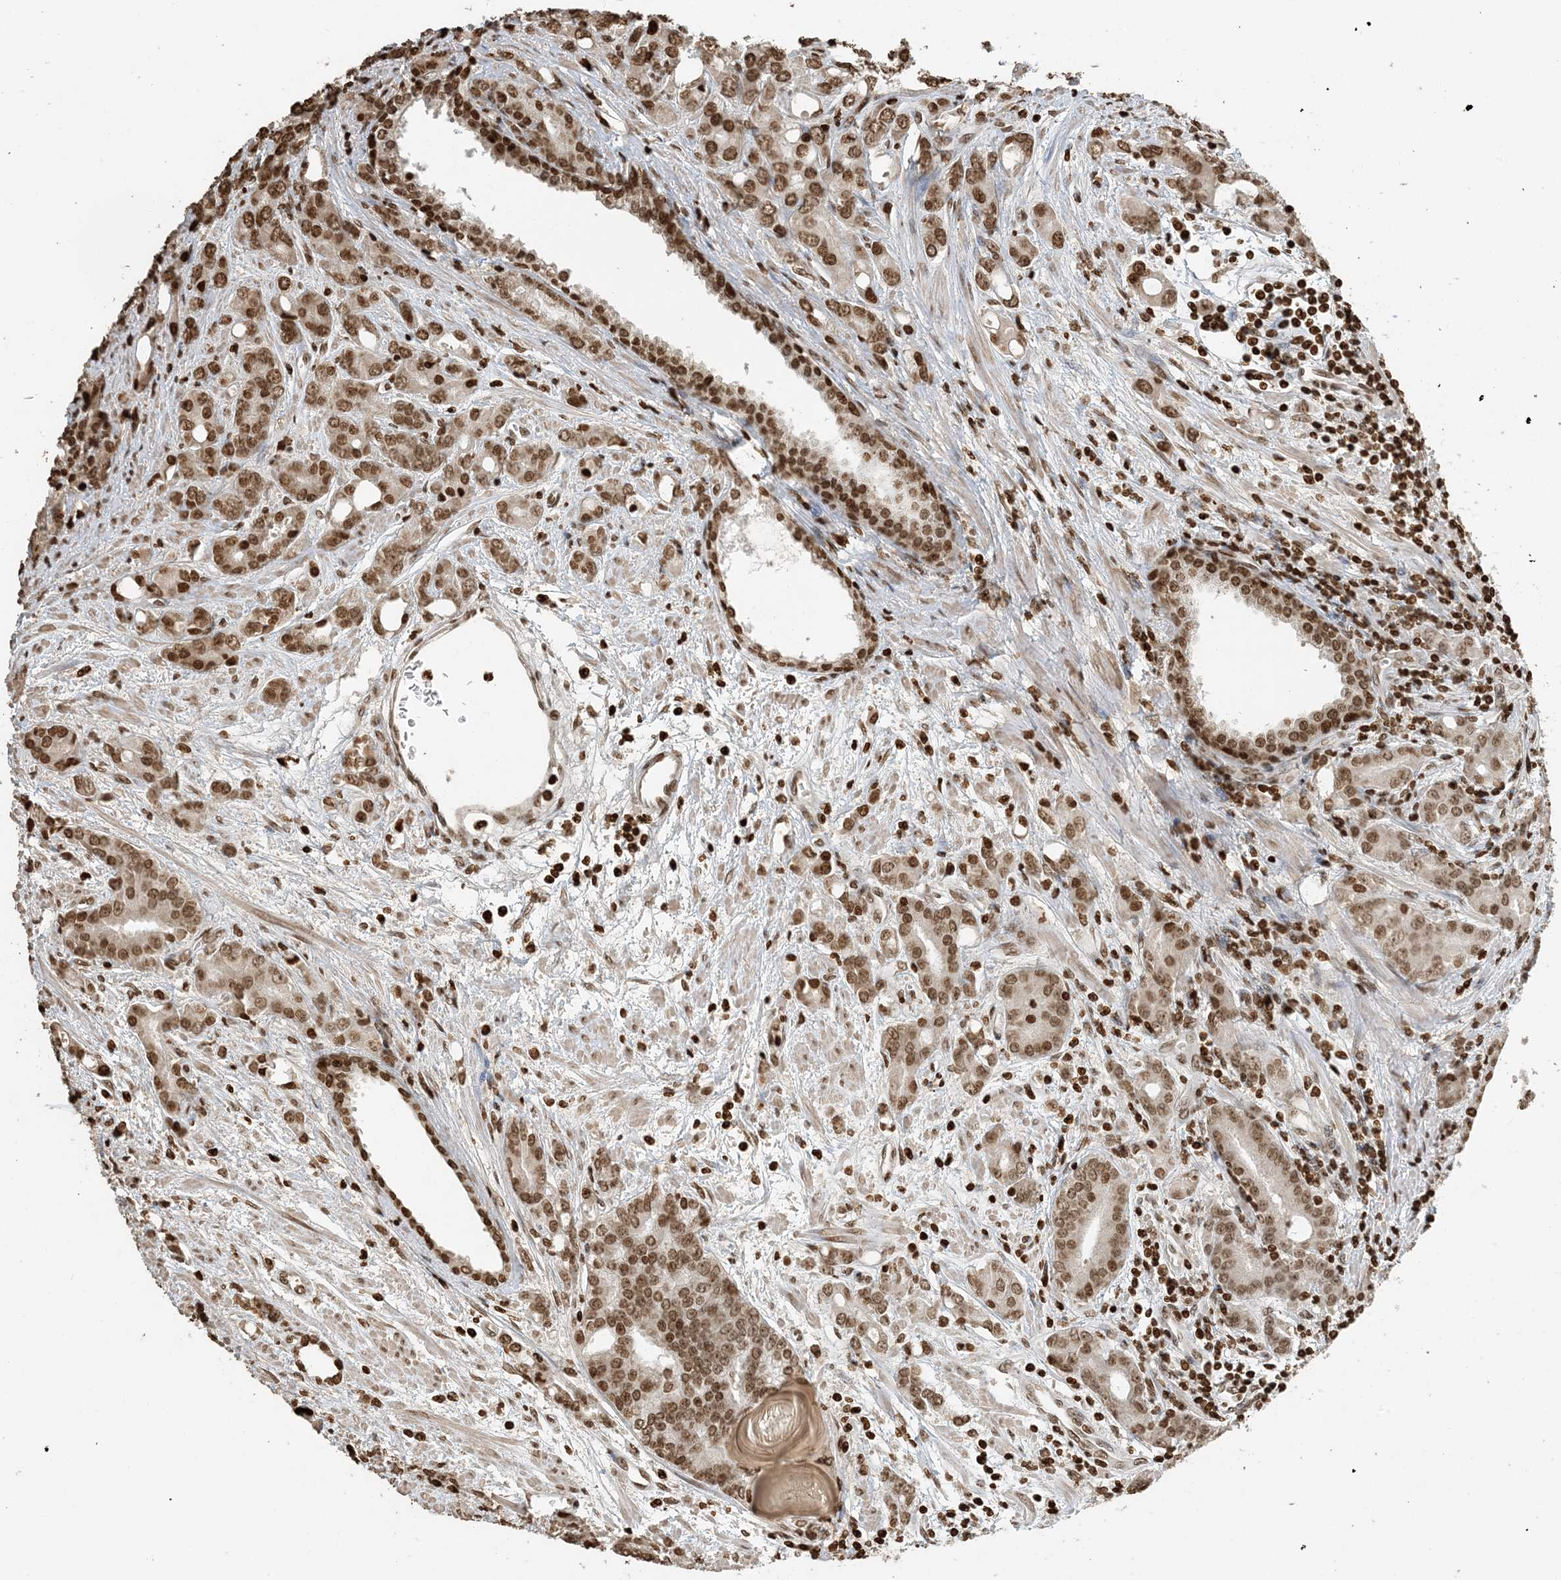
{"staining": {"intensity": "moderate", "quantity": ">75%", "location": "nuclear"}, "tissue": "prostate cancer", "cell_type": "Tumor cells", "image_type": "cancer", "snomed": [{"axis": "morphology", "description": "Adenocarcinoma, High grade"}, {"axis": "topography", "description": "Prostate"}], "caption": "Immunohistochemical staining of prostate high-grade adenocarcinoma displays medium levels of moderate nuclear protein expression in about >75% of tumor cells. The protein of interest is shown in brown color, while the nuclei are stained blue.", "gene": "H3-3B", "patient": {"sex": "male", "age": 62}}